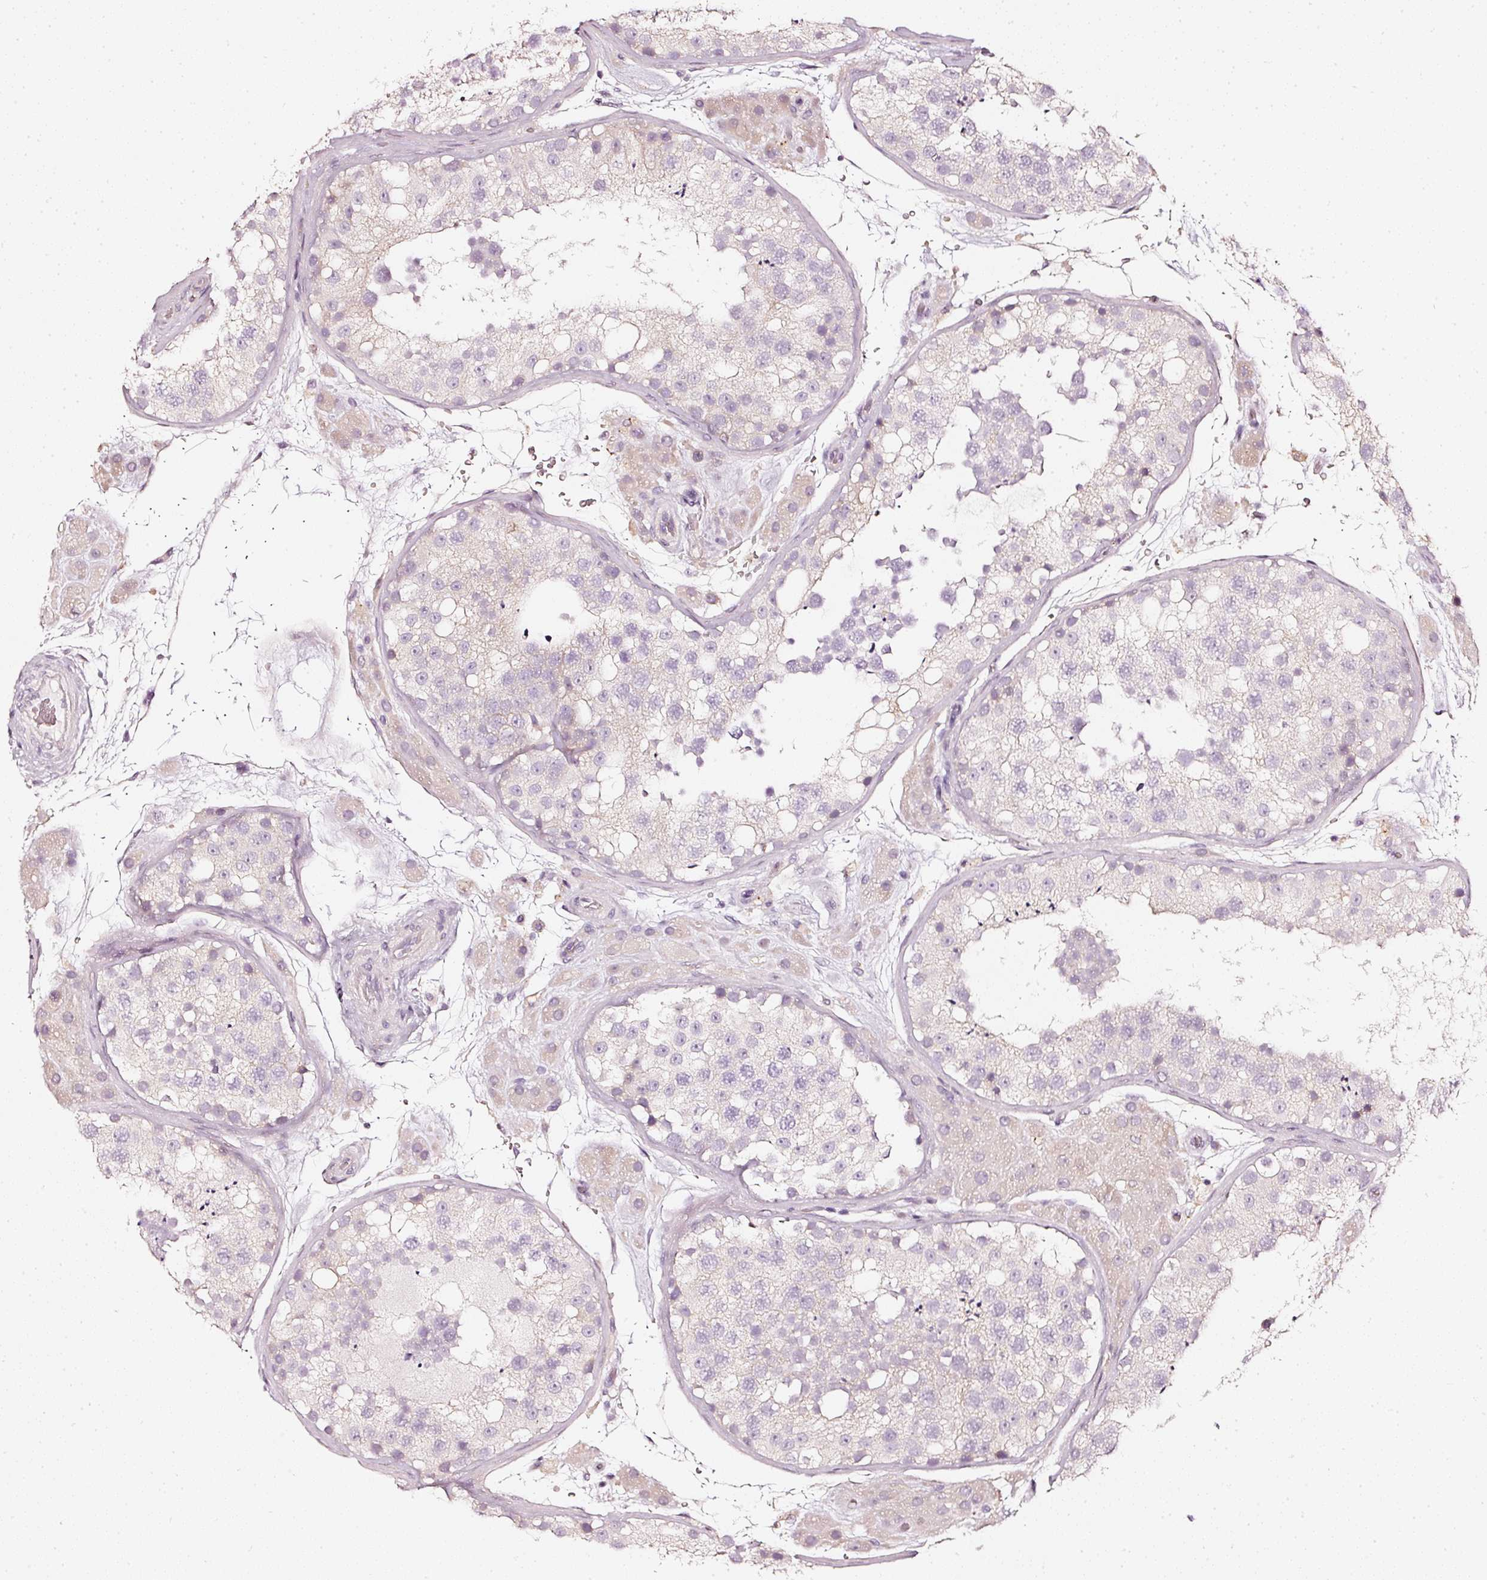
{"staining": {"intensity": "negative", "quantity": "none", "location": "none"}, "tissue": "testis", "cell_type": "Cells in seminiferous ducts", "image_type": "normal", "snomed": [{"axis": "morphology", "description": "Normal tissue, NOS"}, {"axis": "topography", "description": "Testis"}], "caption": "Image shows no significant protein positivity in cells in seminiferous ducts of normal testis.", "gene": "CNP", "patient": {"sex": "male", "age": 26}}